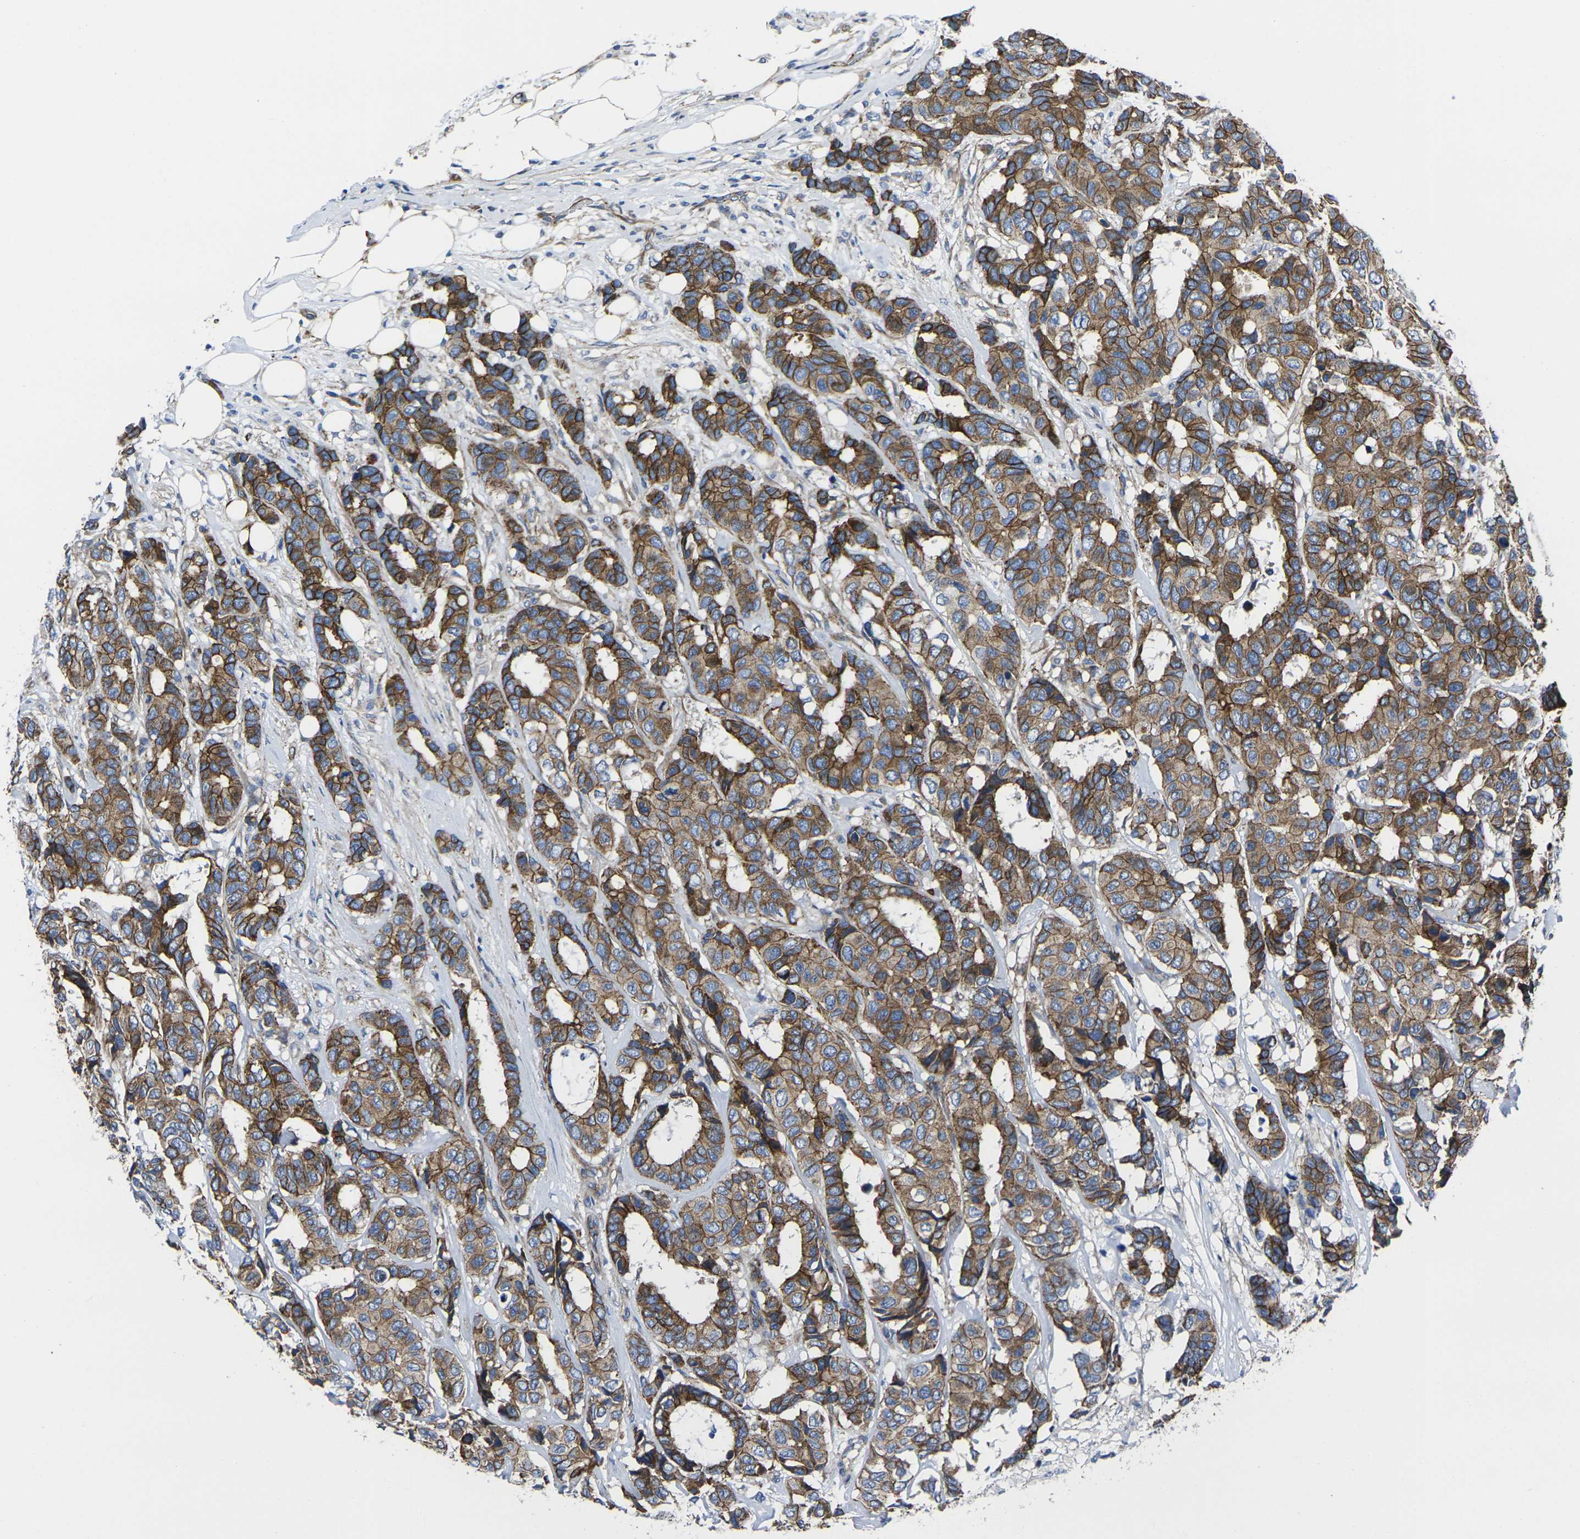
{"staining": {"intensity": "strong", "quantity": ">75%", "location": "cytoplasmic/membranous"}, "tissue": "breast cancer", "cell_type": "Tumor cells", "image_type": "cancer", "snomed": [{"axis": "morphology", "description": "Duct carcinoma"}, {"axis": "topography", "description": "Breast"}], "caption": "A brown stain highlights strong cytoplasmic/membranous positivity of a protein in human intraductal carcinoma (breast) tumor cells. The staining was performed using DAB (3,3'-diaminobenzidine), with brown indicating positive protein expression. Nuclei are stained blue with hematoxylin.", "gene": "NUMB", "patient": {"sex": "female", "age": 87}}